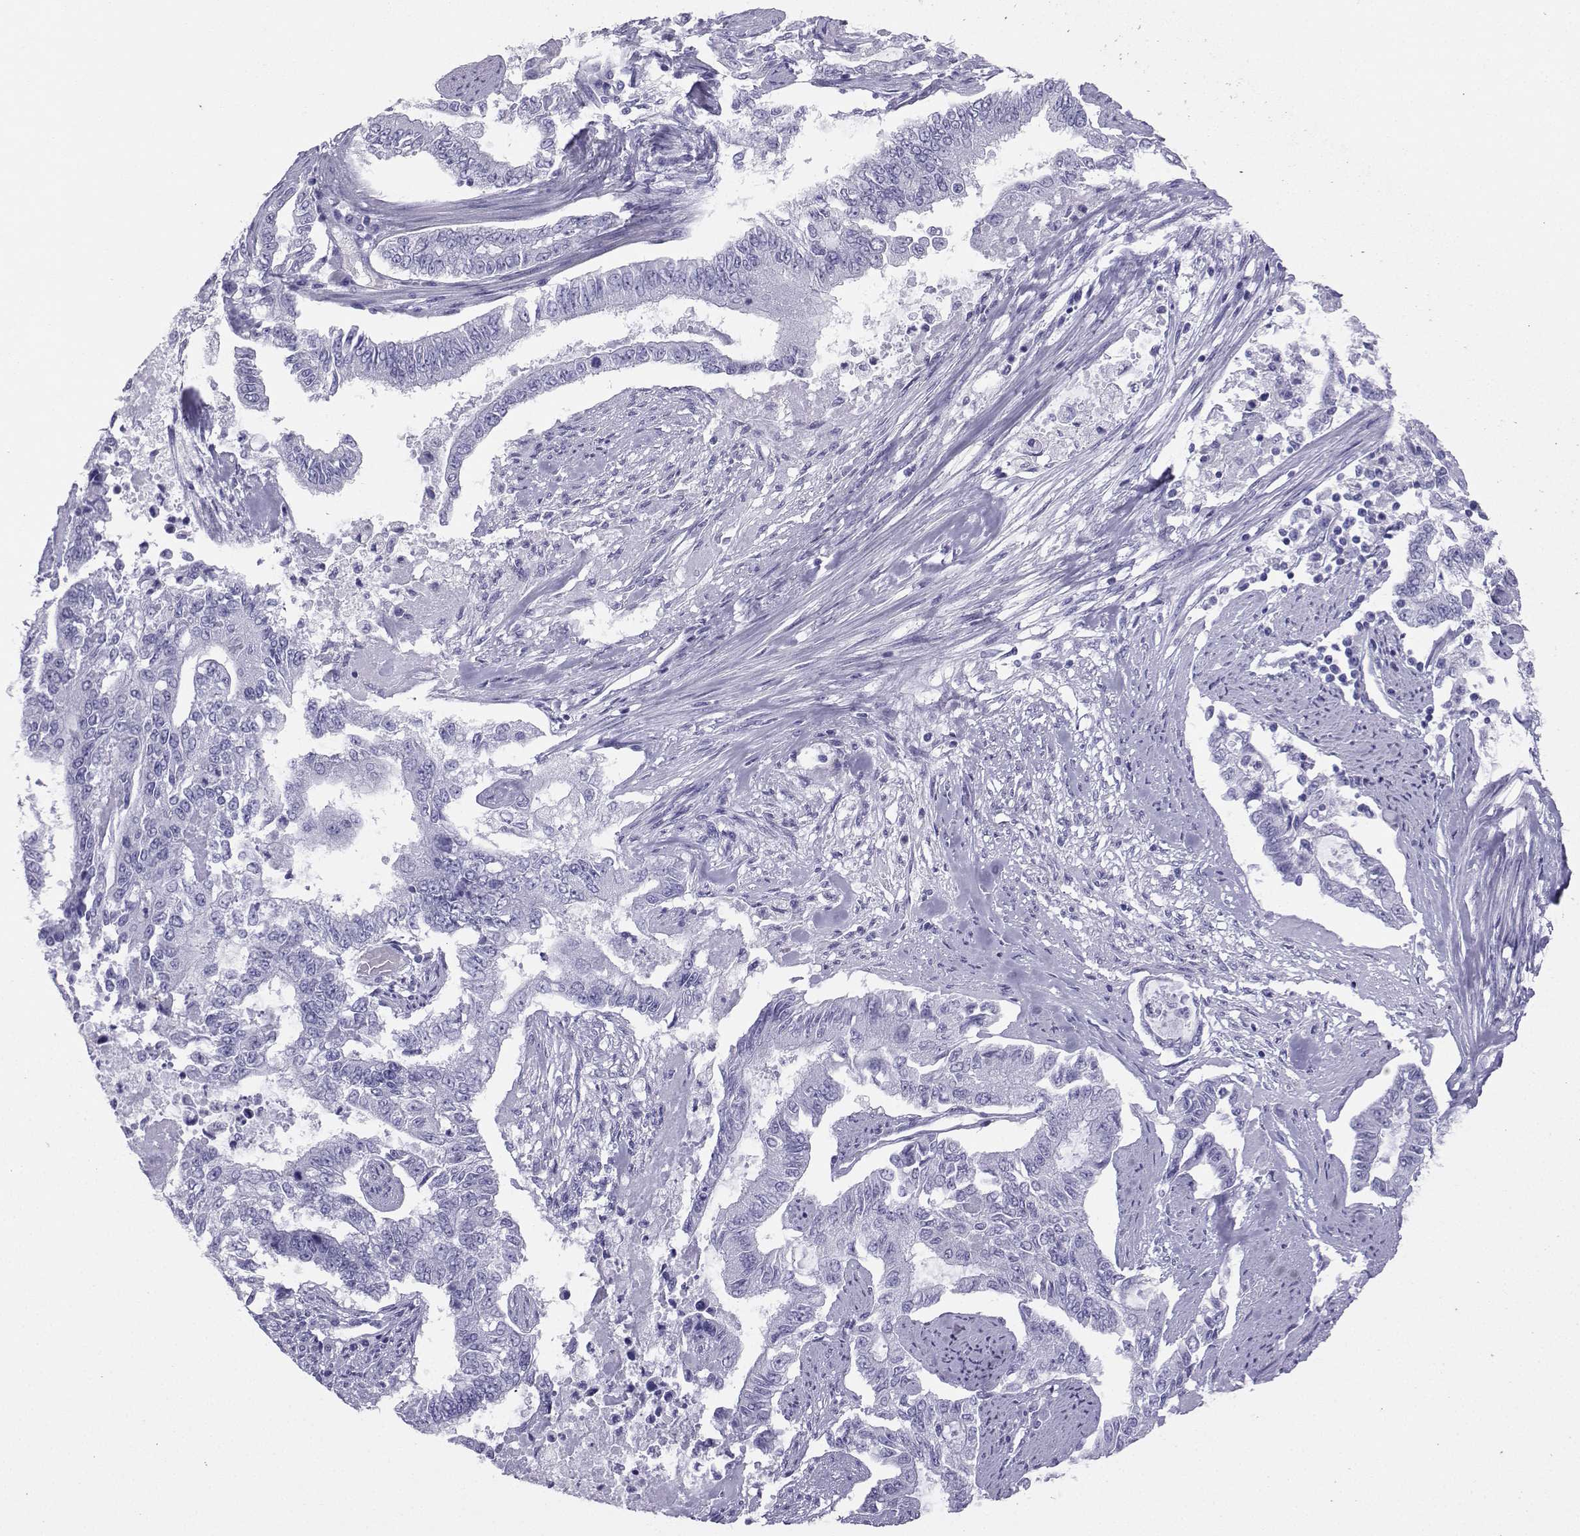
{"staining": {"intensity": "negative", "quantity": "none", "location": "none"}, "tissue": "endometrial cancer", "cell_type": "Tumor cells", "image_type": "cancer", "snomed": [{"axis": "morphology", "description": "Adenocarcinoma, NOS"}, {"axis": "topography", "description": "Uterus"}], "caption": "Immunohistochemistry (IHC) of human adenocarcinoma (endometrial) demonstrates no positivity in tumor cells.", "gene": "LORICRIN", "patient": {"sex": "female", "age": 59}}